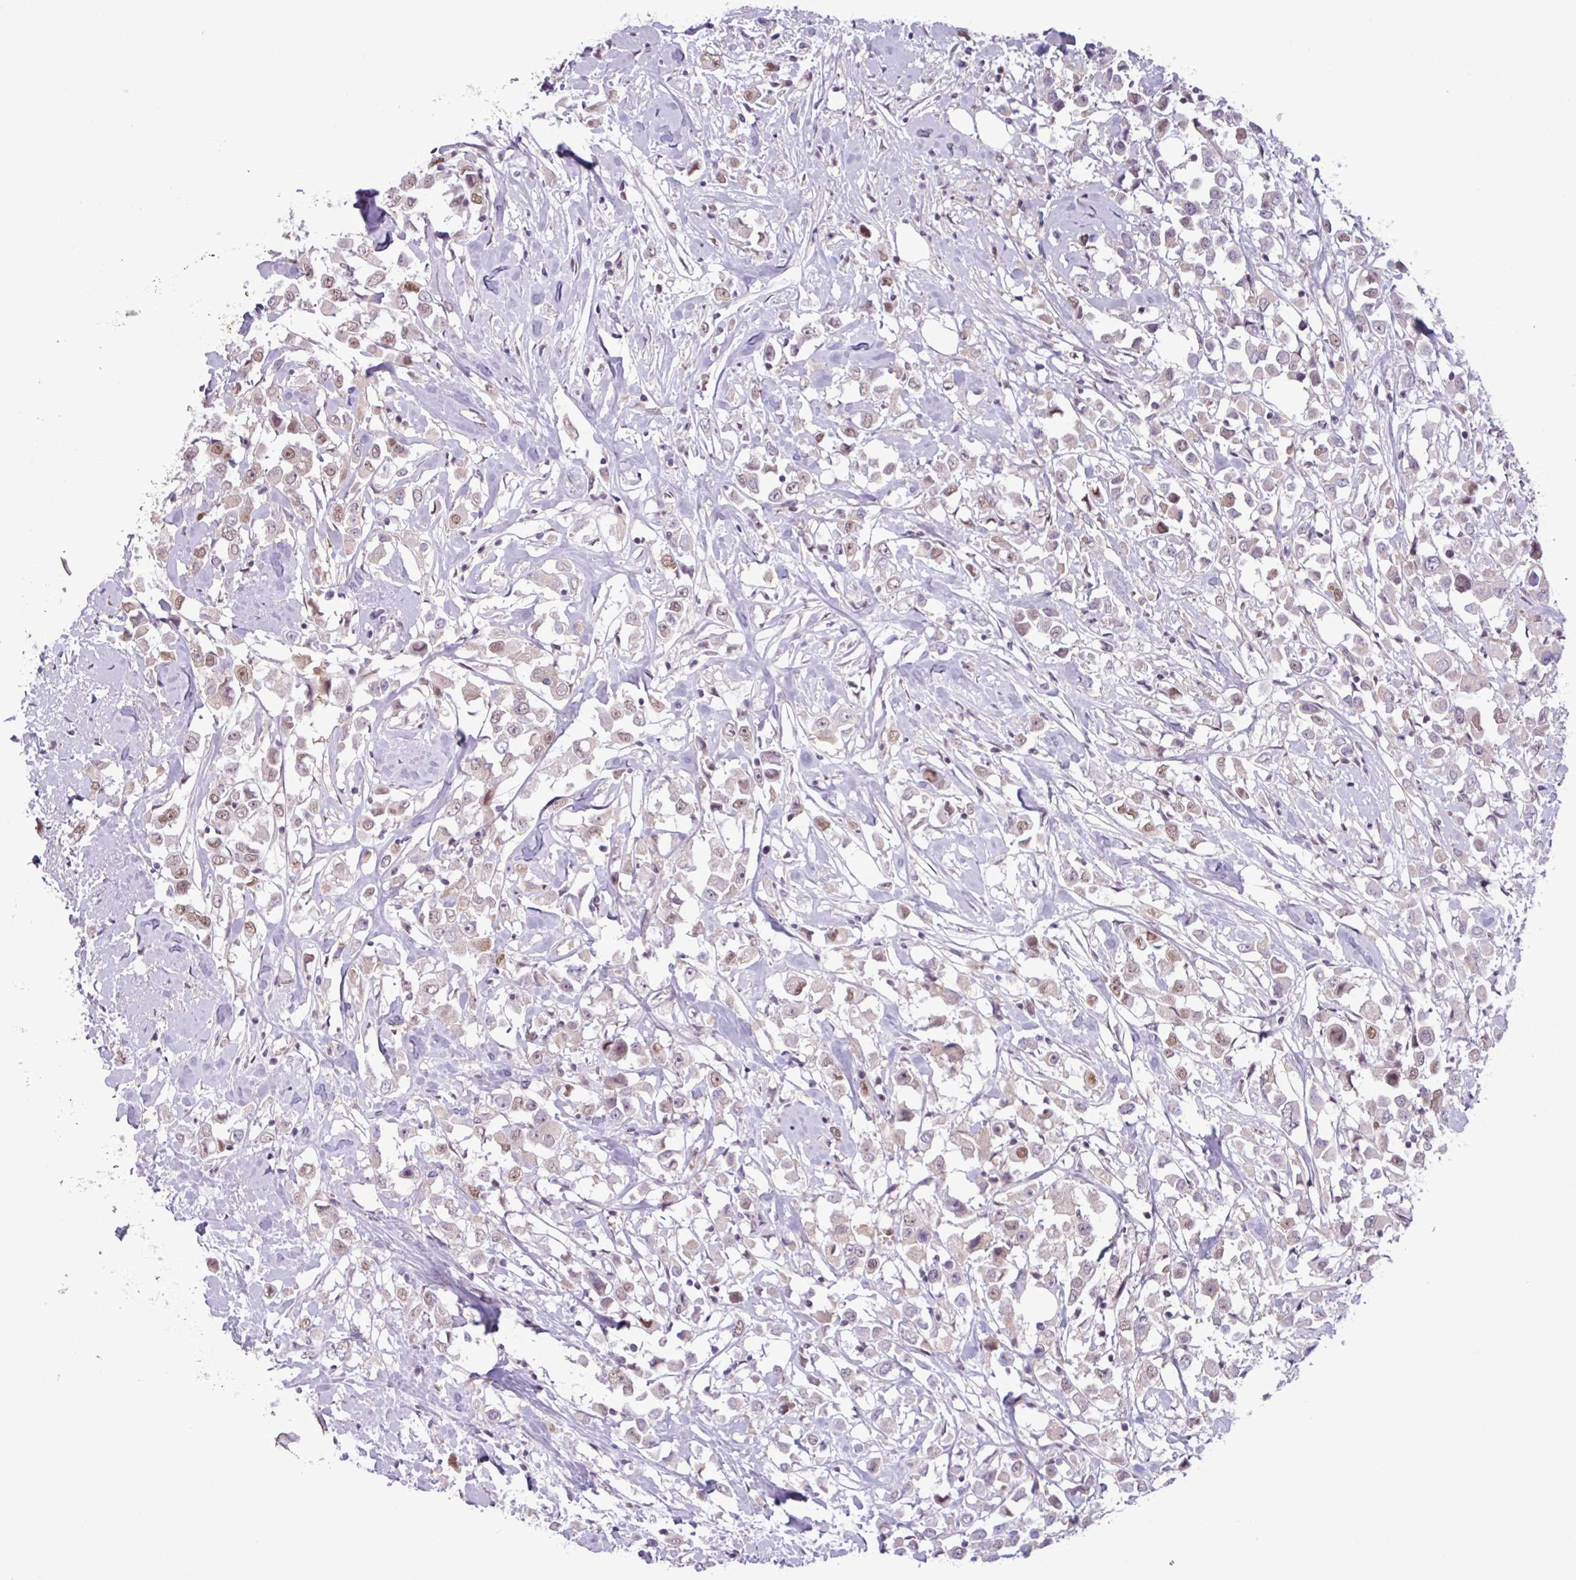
{"staining": {"intensity": "moderate", "quantity": ">75%", "location": "nuclear"}, "tissue": "breast cancer", "cell_type": "Tumor cells", "image_type": "cancer", "snomed": [{"axis": "morphology", "description": "Duct carcinoma"}, {"axis": "topography", "description": "Breast"}], "caption": "Immunohistochemistry (IHC) (DAB (3,3'-diaminobenzidine)) staining of human intraductal carcinoma (breast) exhibits moderate nuclear protein expression in about >75% of tumor cells.", "gene": "NOTCH2", "patient": {"sex": "female", "age": 61}}